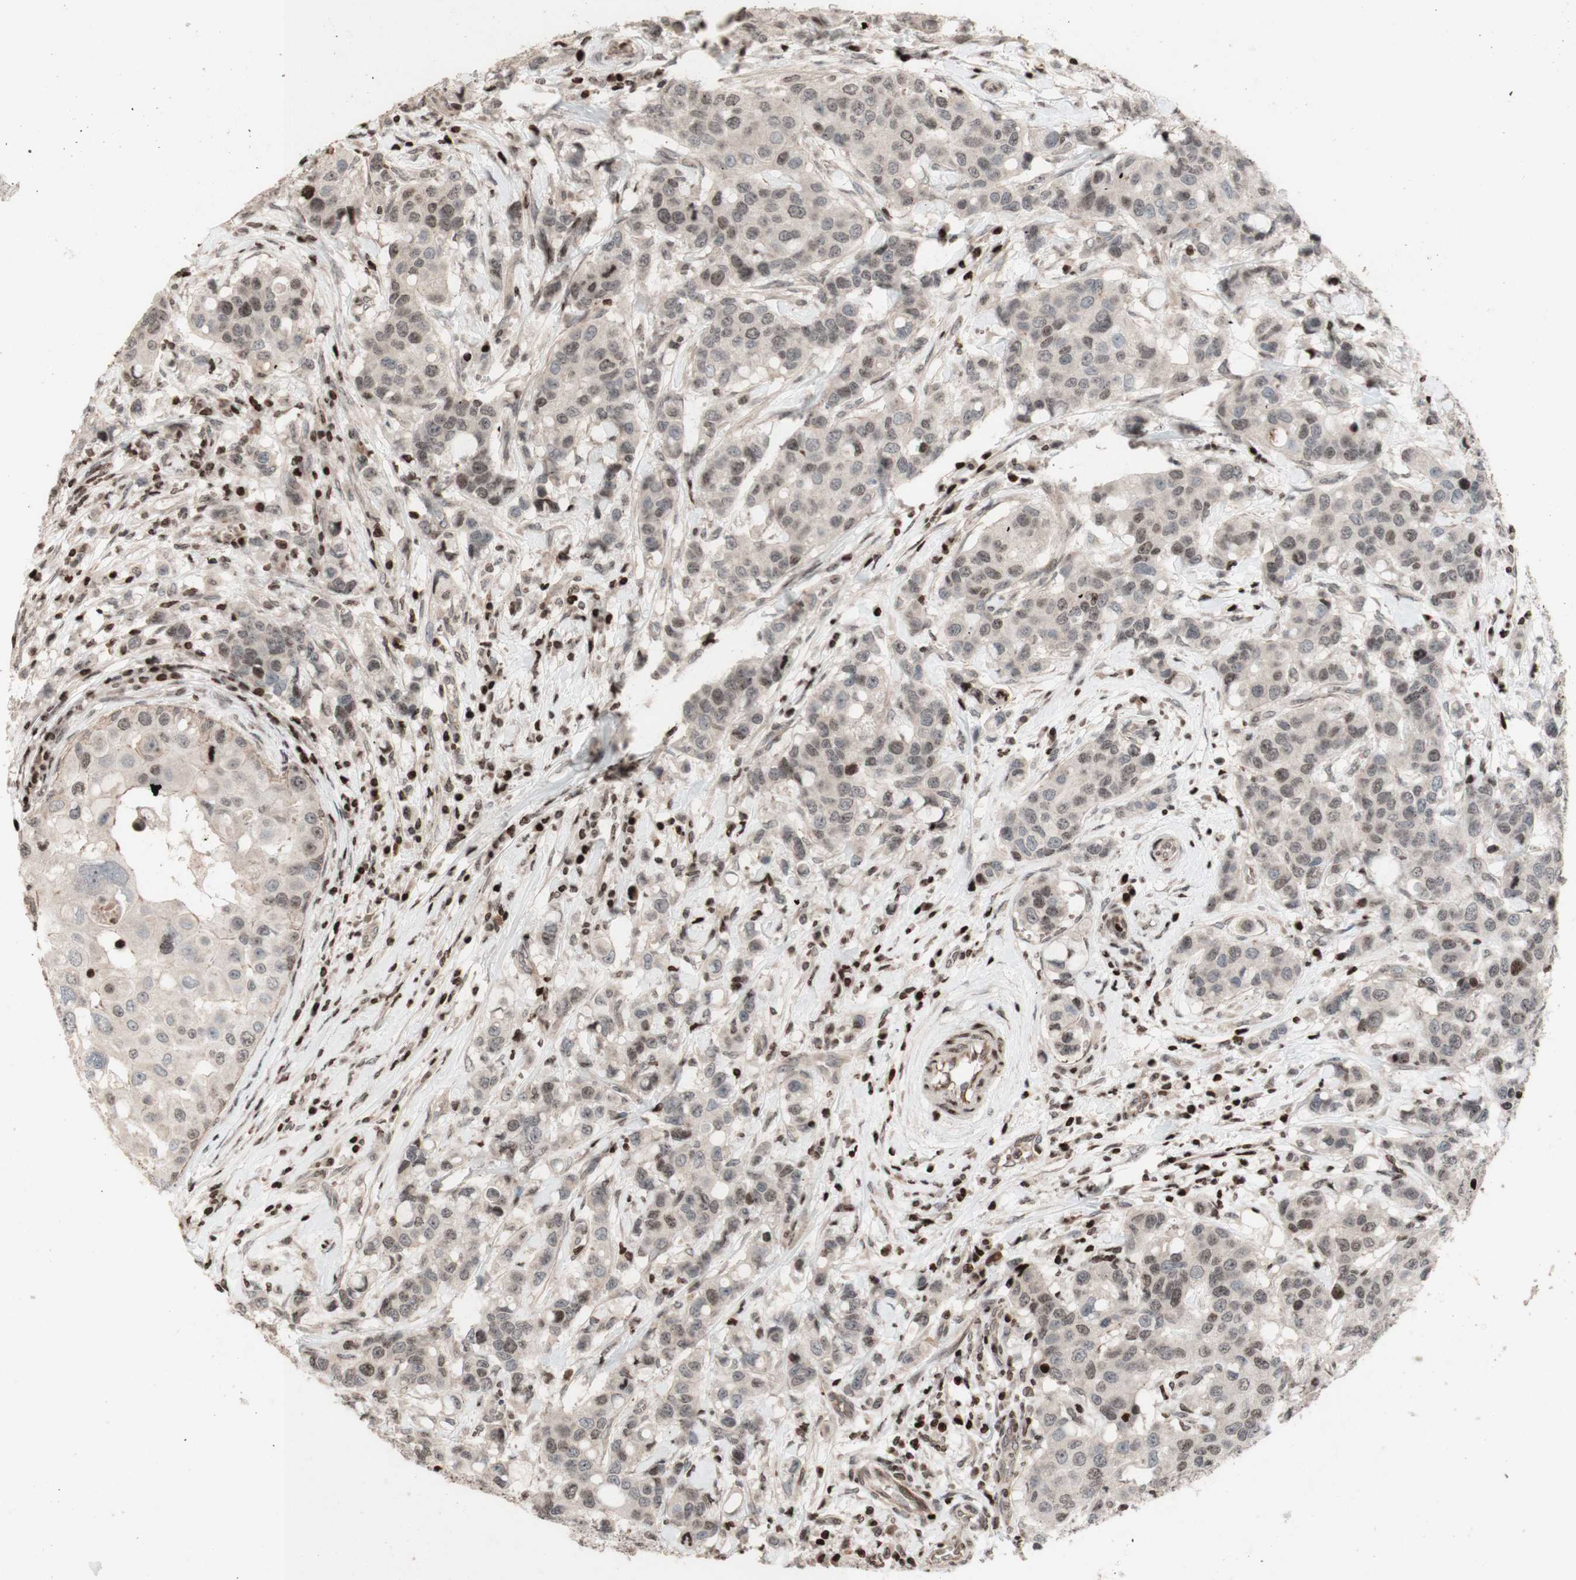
{"staining": {"intensity": "negative", "quantity": "none", "location": "none"}, "tissue": "breast cancer", "cell_type": "Tumor cells", "image_type": "cancer", "snomed": [{"axis": "morphology", "description": "Duct carcinoma"}, {"axis": "topography", "description": "Breast"}], "caption": "A high-resolution photomicrograph shows IHC staining of breast intraductal carcinoma, which exhibits no significant expression in tumor cells.", "gene": "POLA1", "patient": {"sex": "female", "age": 27}}